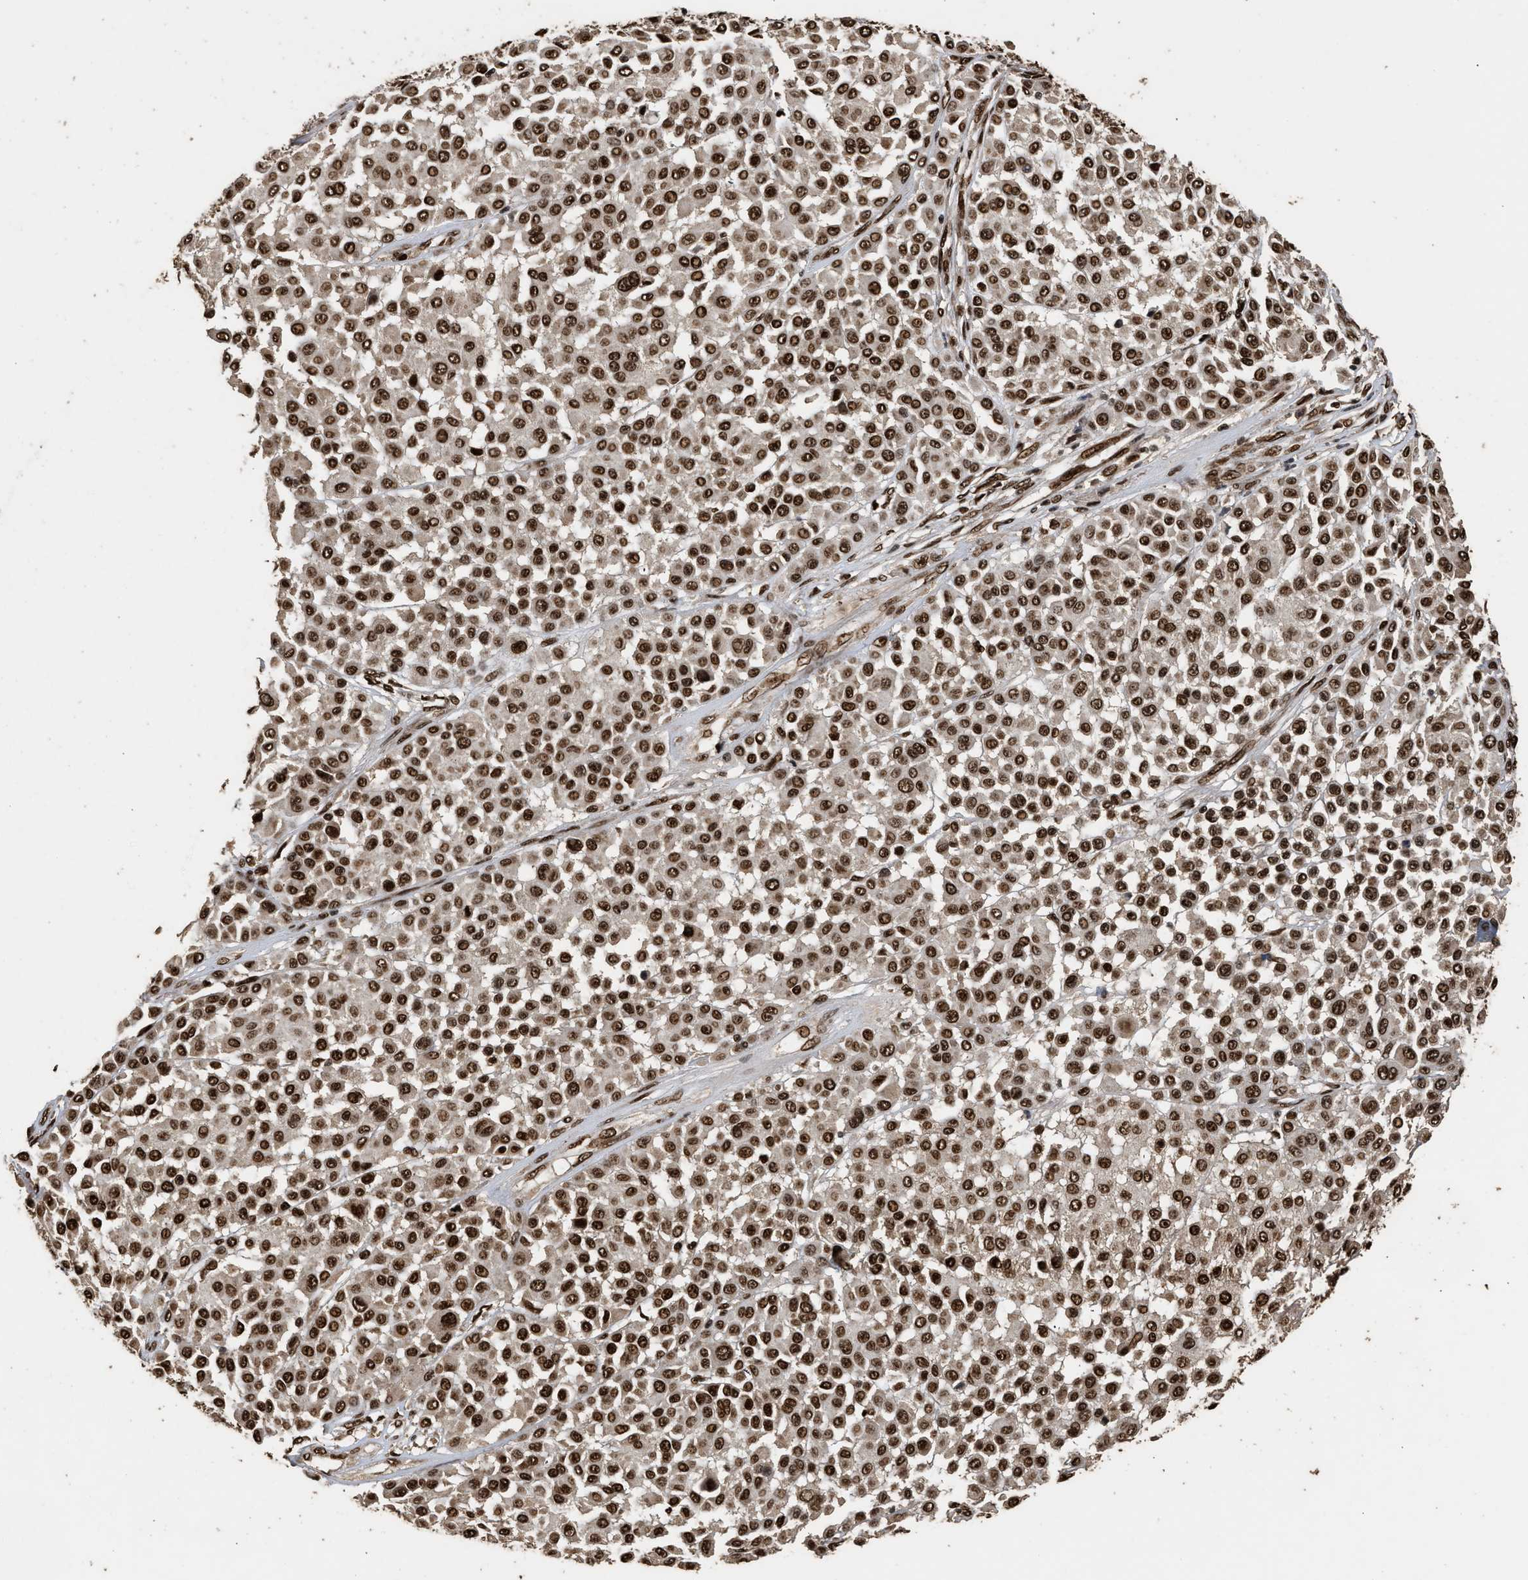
{"staining": {"intensity": "strong", "quantity": ">75%", "location": "nuclear"}, "tissue": "melanoma", "cell_type": "Tumor cells", "image_type": "cancer", "snomed": [{"axis": "morphology", "description": "Malignant melanoma, Metastatic site"}, {"axis": "topography", "description": "Soft tissue"}], "caption": "This micrograph demonstrates malignant melanoma (metastatic site) stained with IHC to label a protein in brown. The nuclear of tumor cells show strong positivity for the protein. Nuclei are counter-stained blue.", "gene": "PPP4R3B", "patient": {"sex": "male", "age": 41}}